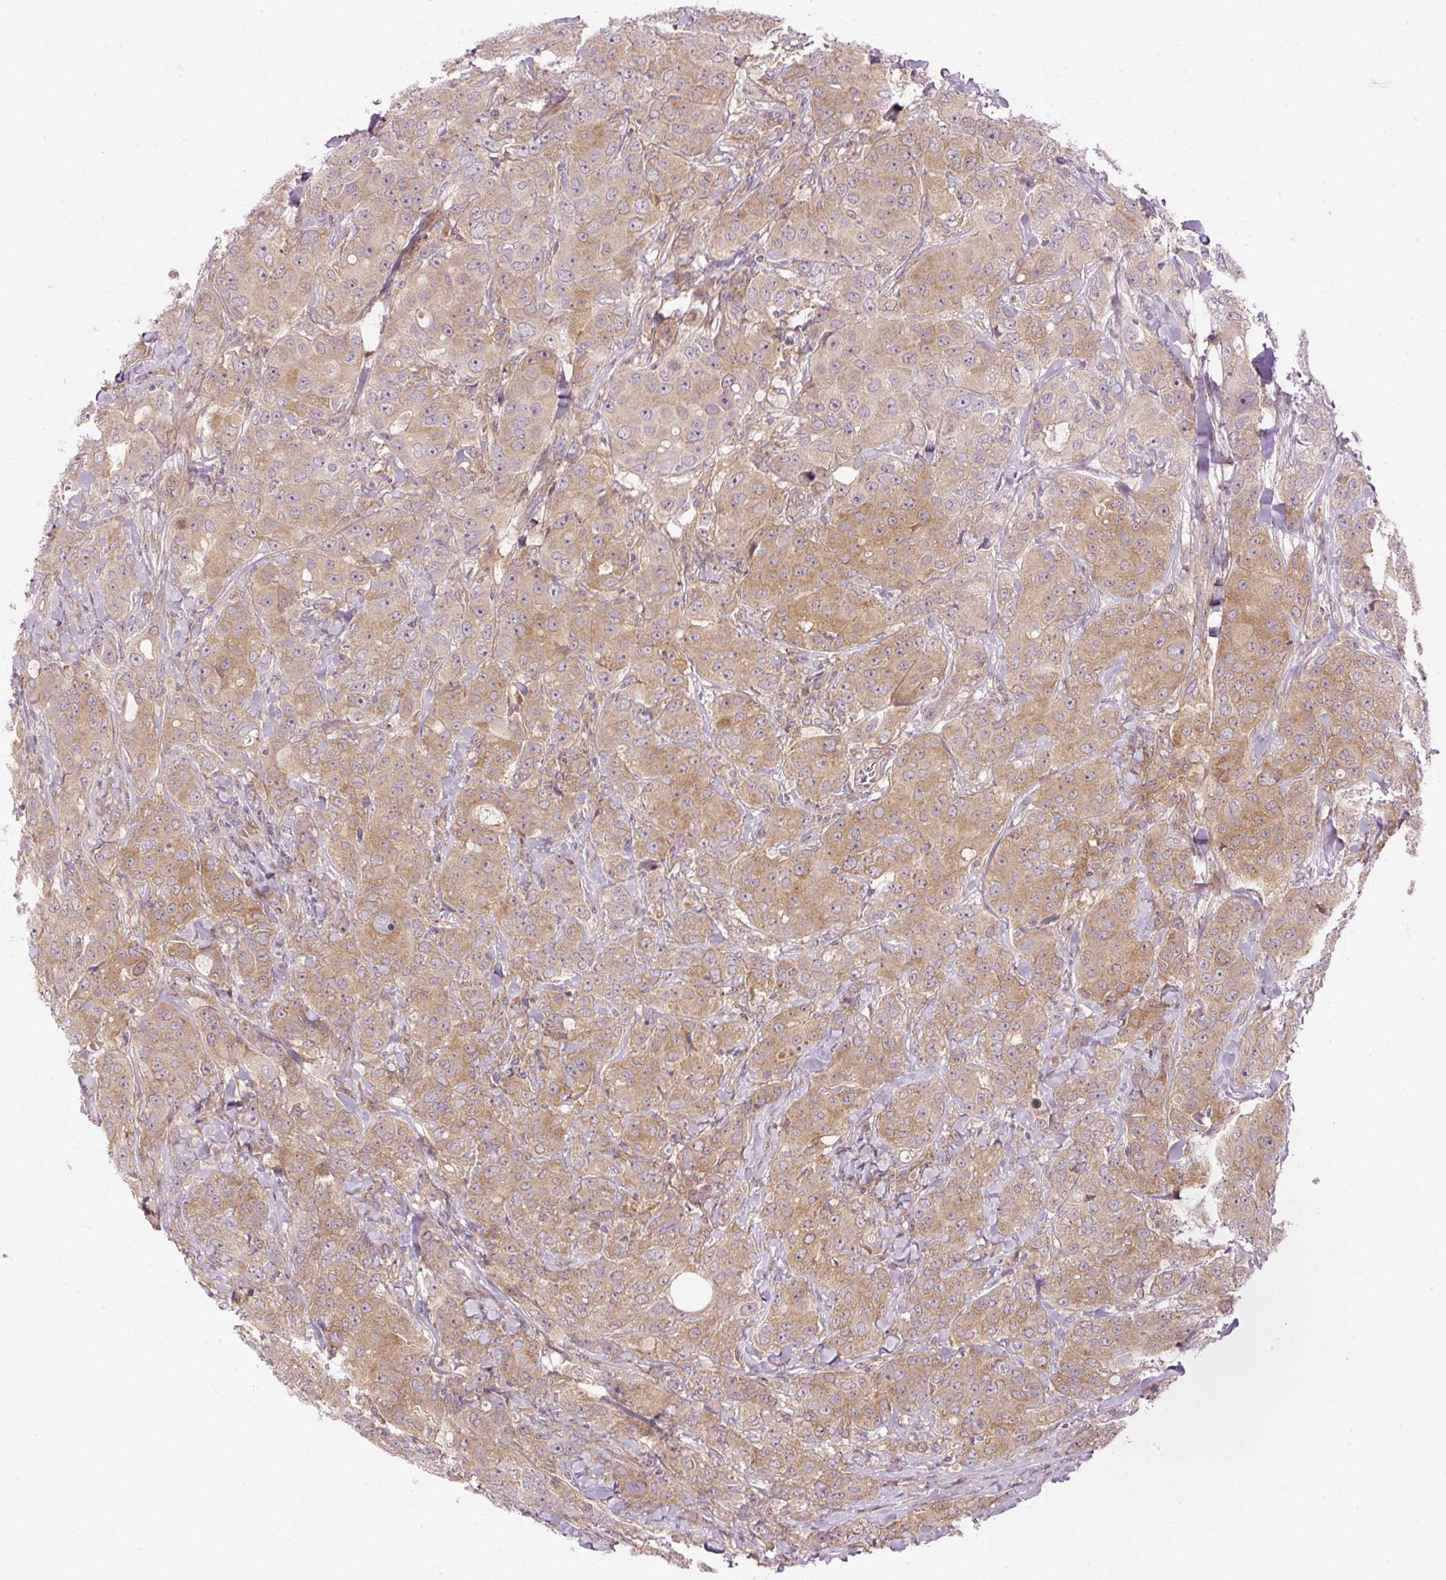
{"staining": {"intensity": "moderate", "quantity": ">75%", "location": "cytoplasmic/membranous"}, "tissue": "breast cancer", "cell_type": "Tumor cells", "image_type": "cancer", "snomed": [{"axis": "morphology", "description": "Duct carcinoma"}, {"axis": "topography", "description": "Breast"}], "caption": "This micrograph displays immunohistochemistry (IHC) staining of human breast invasive ductal carcinoma, with medium moderate cytoplasmic/membranous positivity in about >75% of tumor cells.", "gene": "MZT2B", "patient": {"sex": "female", "age": 43}}